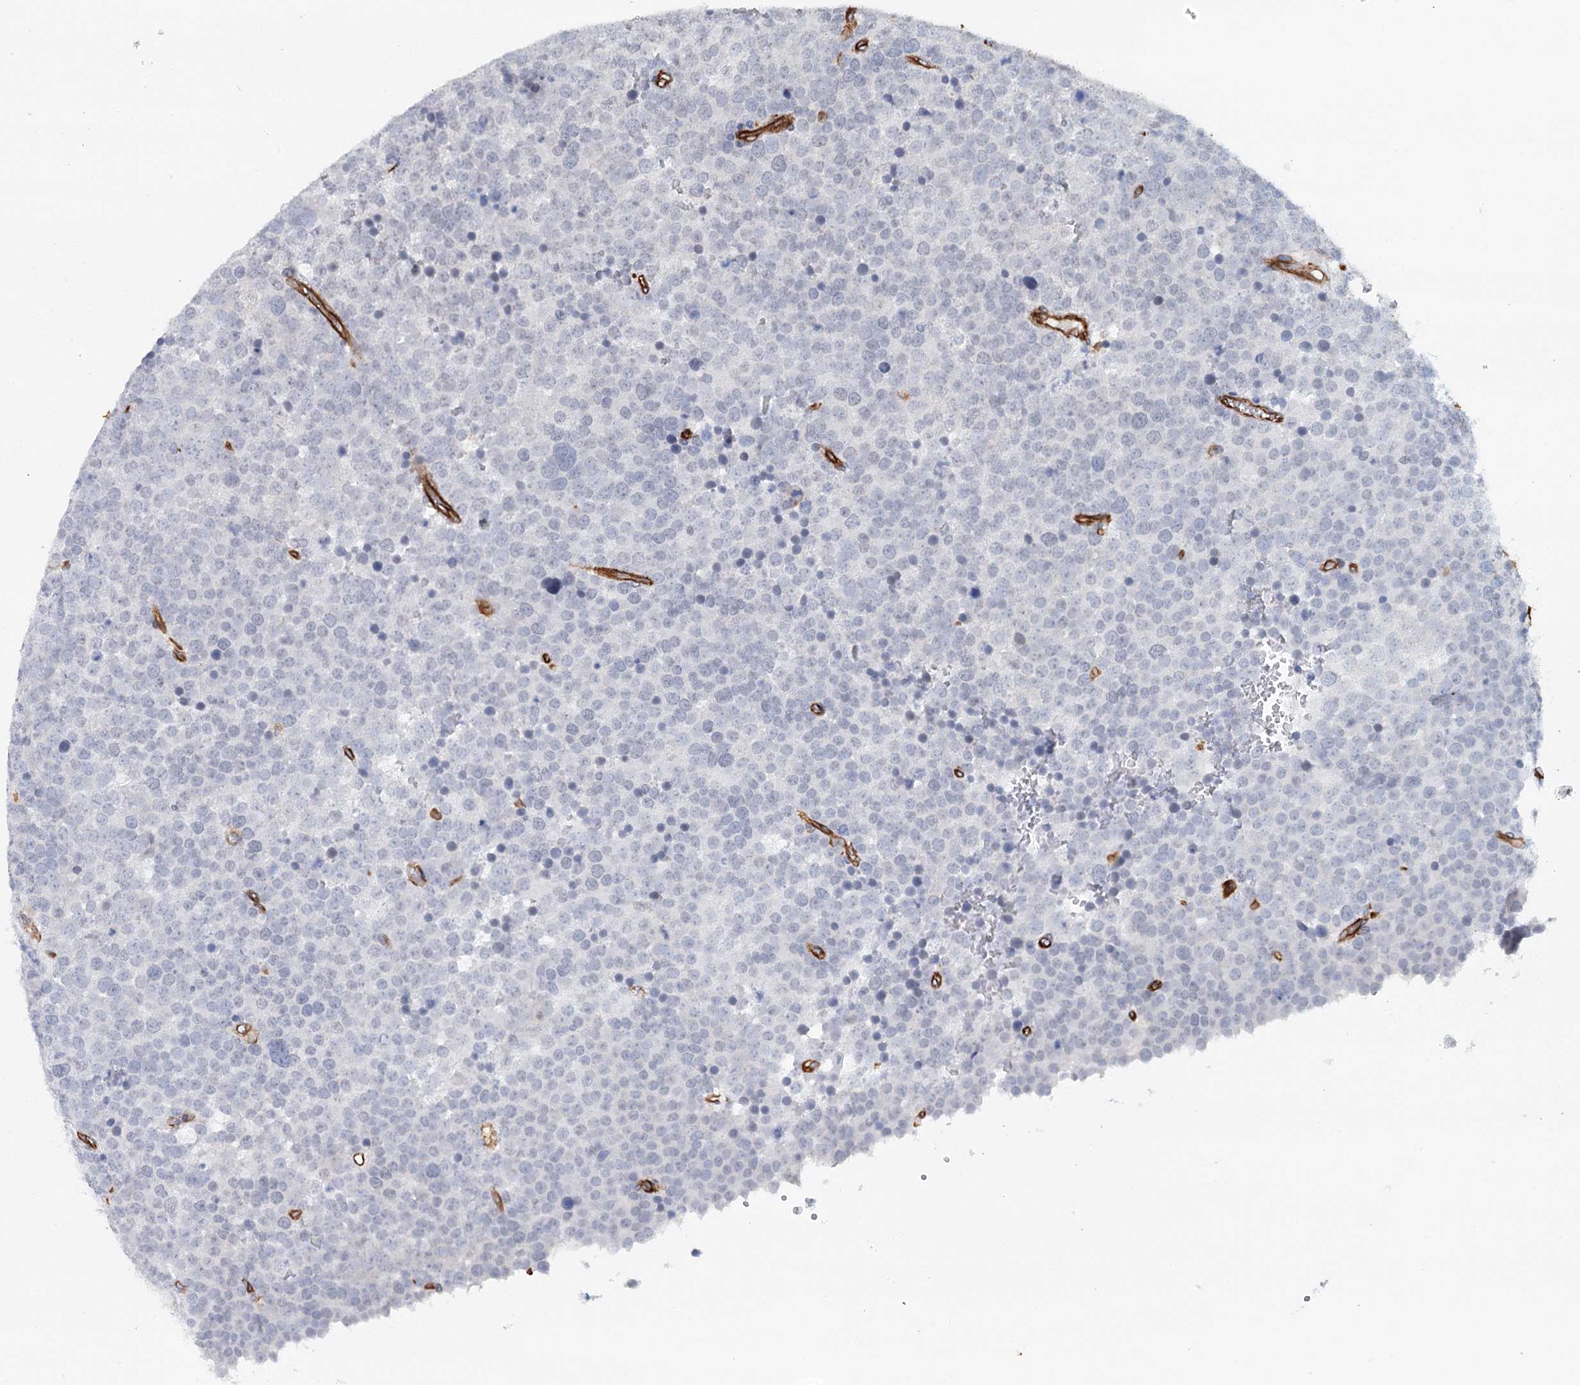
{"staining": {"intensity": "negative", "quantity": "none", "location": "none"}, "tissue": "testis cancer", "cell_type": "Tumor cells", "image_type": "cancer", "snomed": [{"axis": "morphology", "description": "Seminoma, NOS"}, {"axis": "topography", "description": "Testis"}], "caption": "Tumor cells are negative for brown protein staining in testis cancer.", "gene": "SYNPO", "patient": {"sex": "male", "age": 71}}